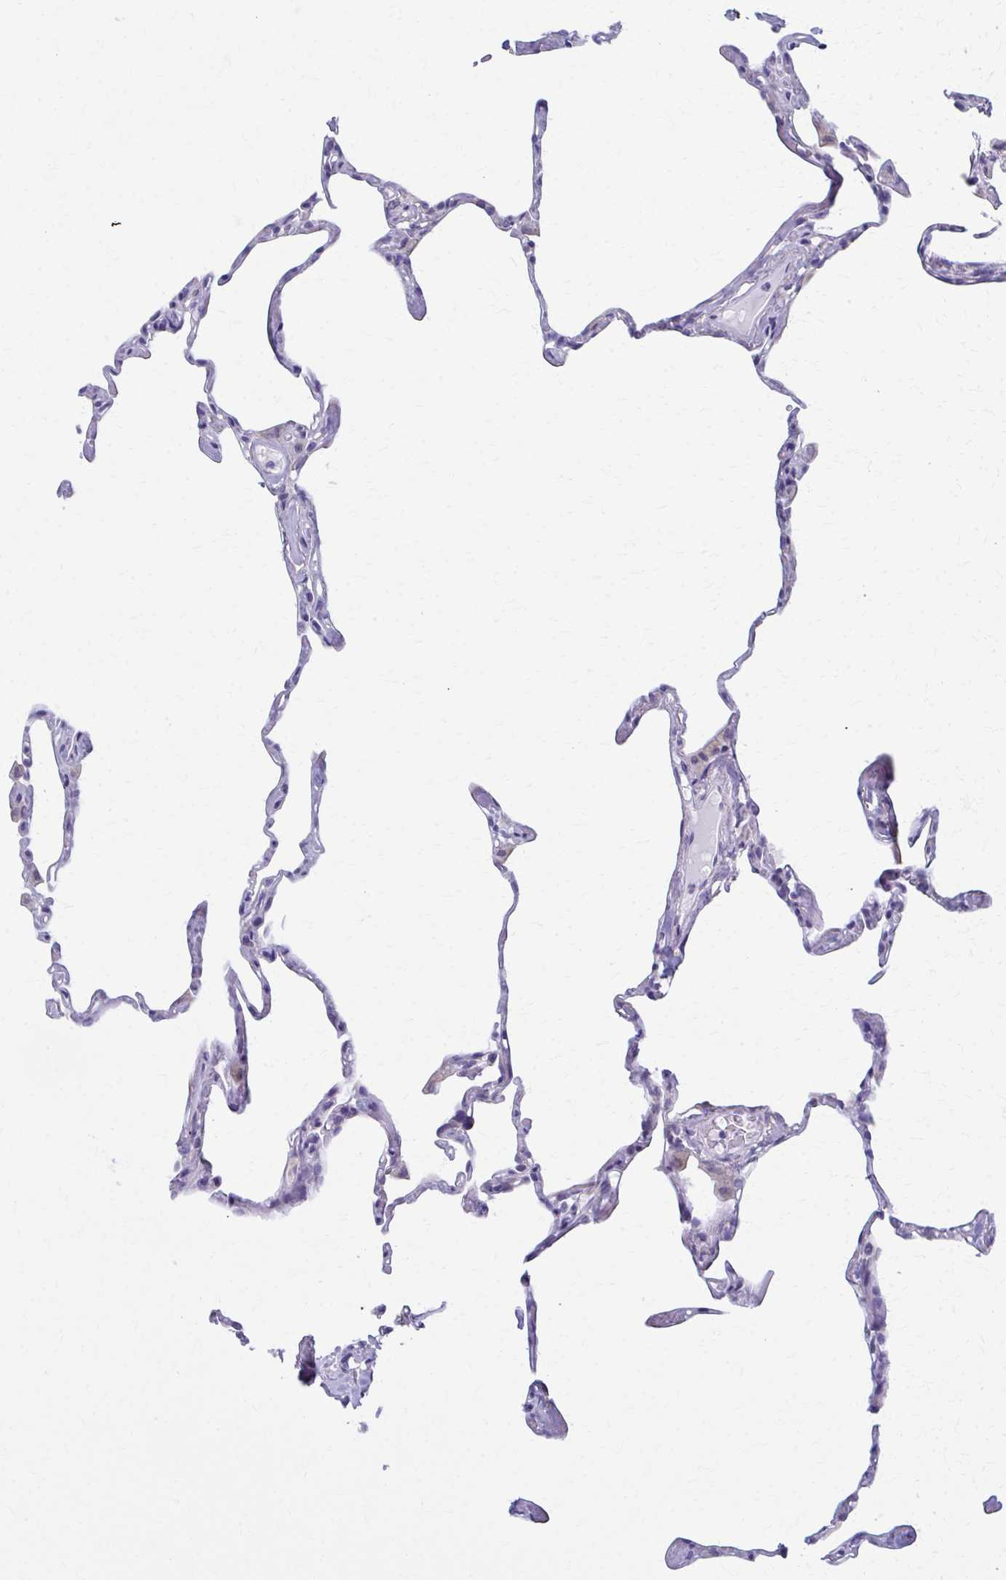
{"staining": {"intensity": "moderate", "quantity": "<25%", "location": "cytoplasmic/membranous"}, "tissue": "lung", "cell_type": "Alveolar cells", "image_type": "normal", "snomed": [{"axis": "morphology", "description": "Normal tissue, NOS"}, {"axis": "topography", "description": "Lung"}], "caption": "High-power microscopy captured an IHC image of benign lung, revealing moderate cytoplasmic/membranous staining in approximately <25% of alveolar cells. (brown staining indicates protein expression, while blue staining denotes nuclei).", "gene": "SPATS2L", "patient": {"sex": "male", "age": 65}}